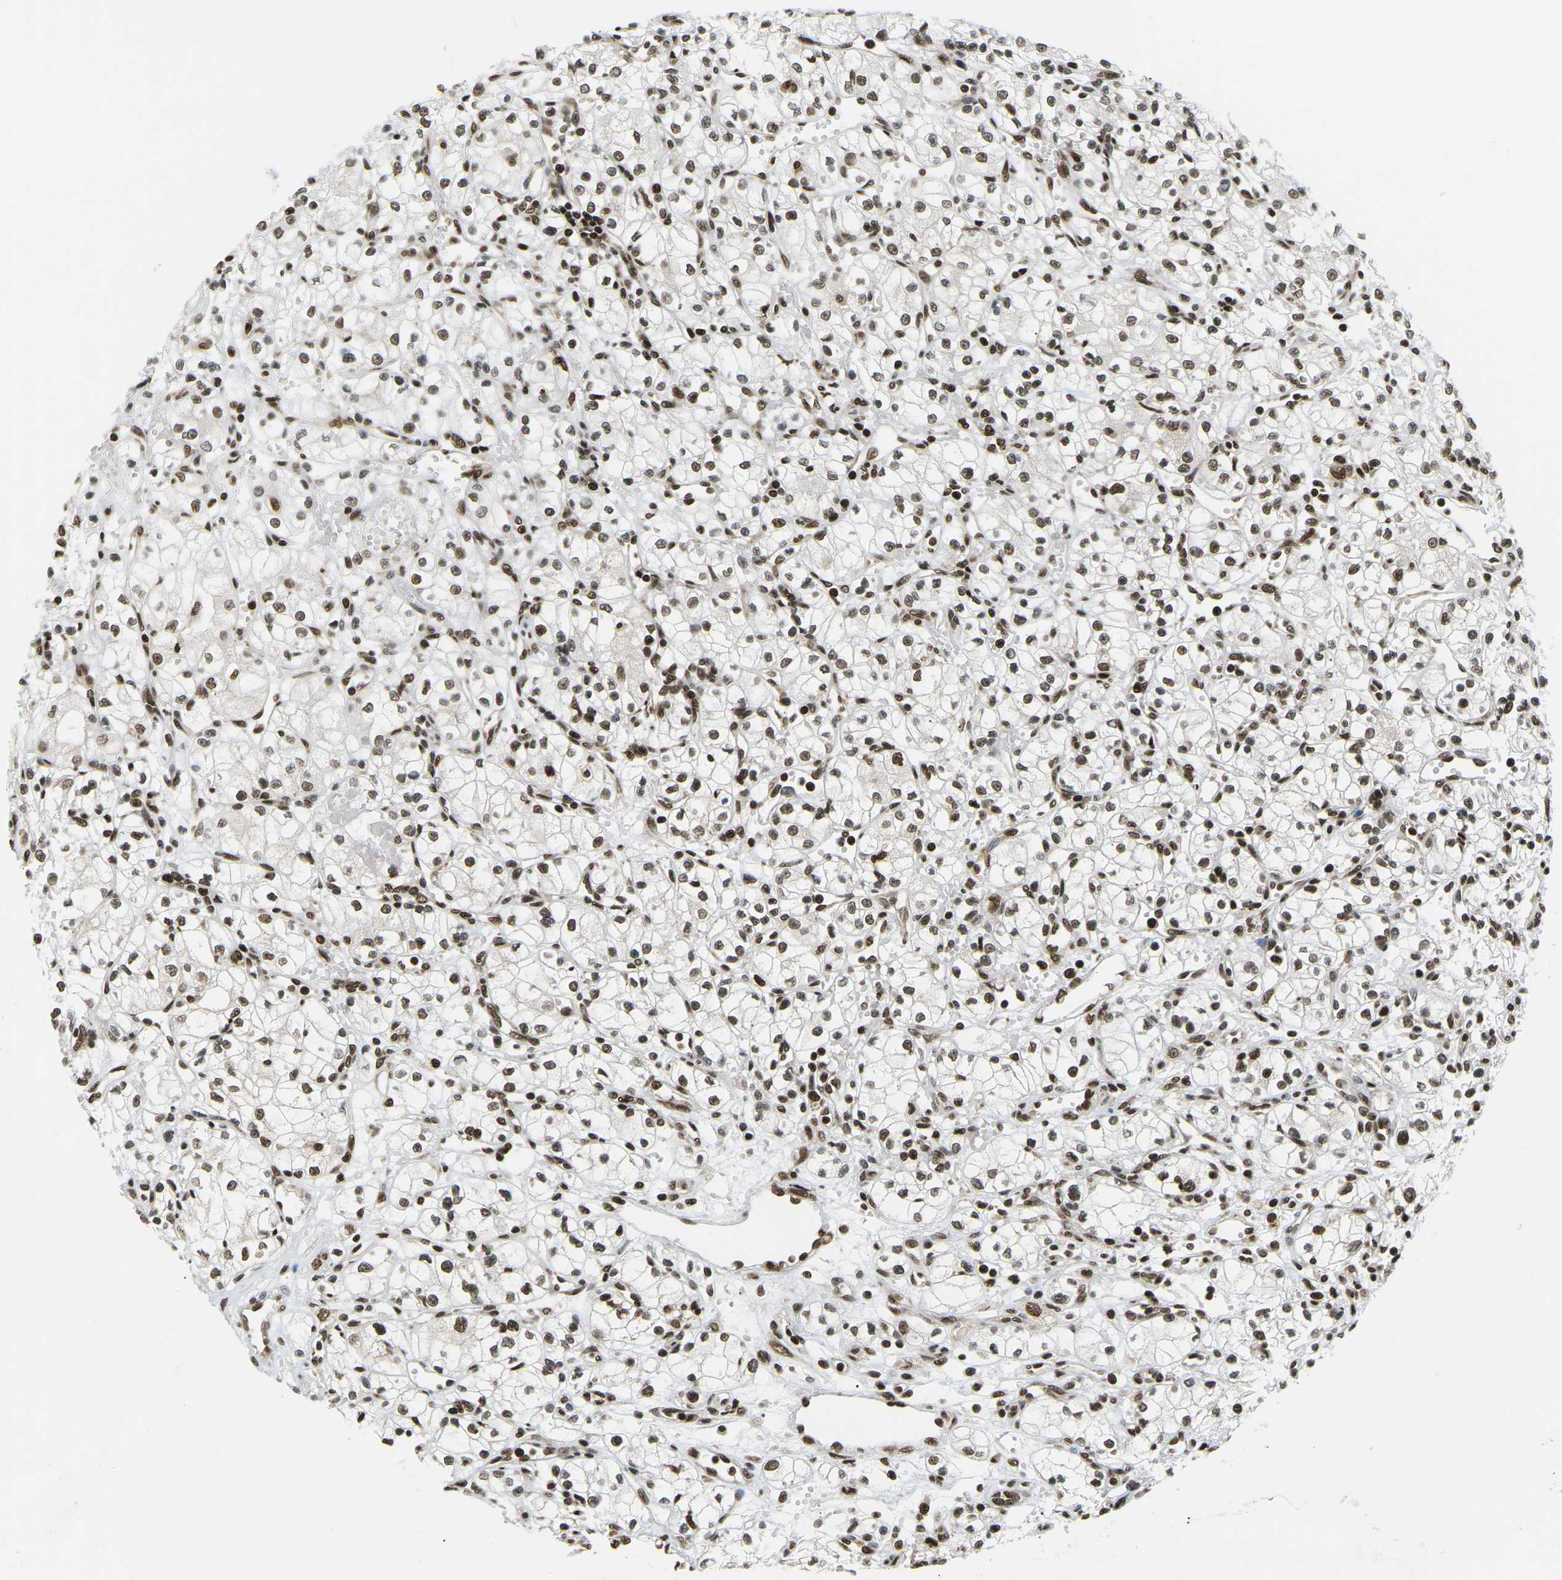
{"staining": {"intensity": "strong", "quantity": ">75%", "location": "nuclear"}, "tissue": "renal cancer", "cell_type": "Tumor cells", "image_type": "cancer", "snomed": [{"axis": "morphology", "description": "Normal tissue, NOS"}, {"axis": "morphology", "description": "Adenocarcinoma, NOS"}, {"axis": "topography", "description": "Kidney"}], "caption": "Renal cancer stained with DAB (3,3'-diaminobenzidine) IHC displays high levels of strong nuclear positivity in about >75% of tumor cells.", "gene": "CELF1", "patient": {"sex": "male", "age": 59}}